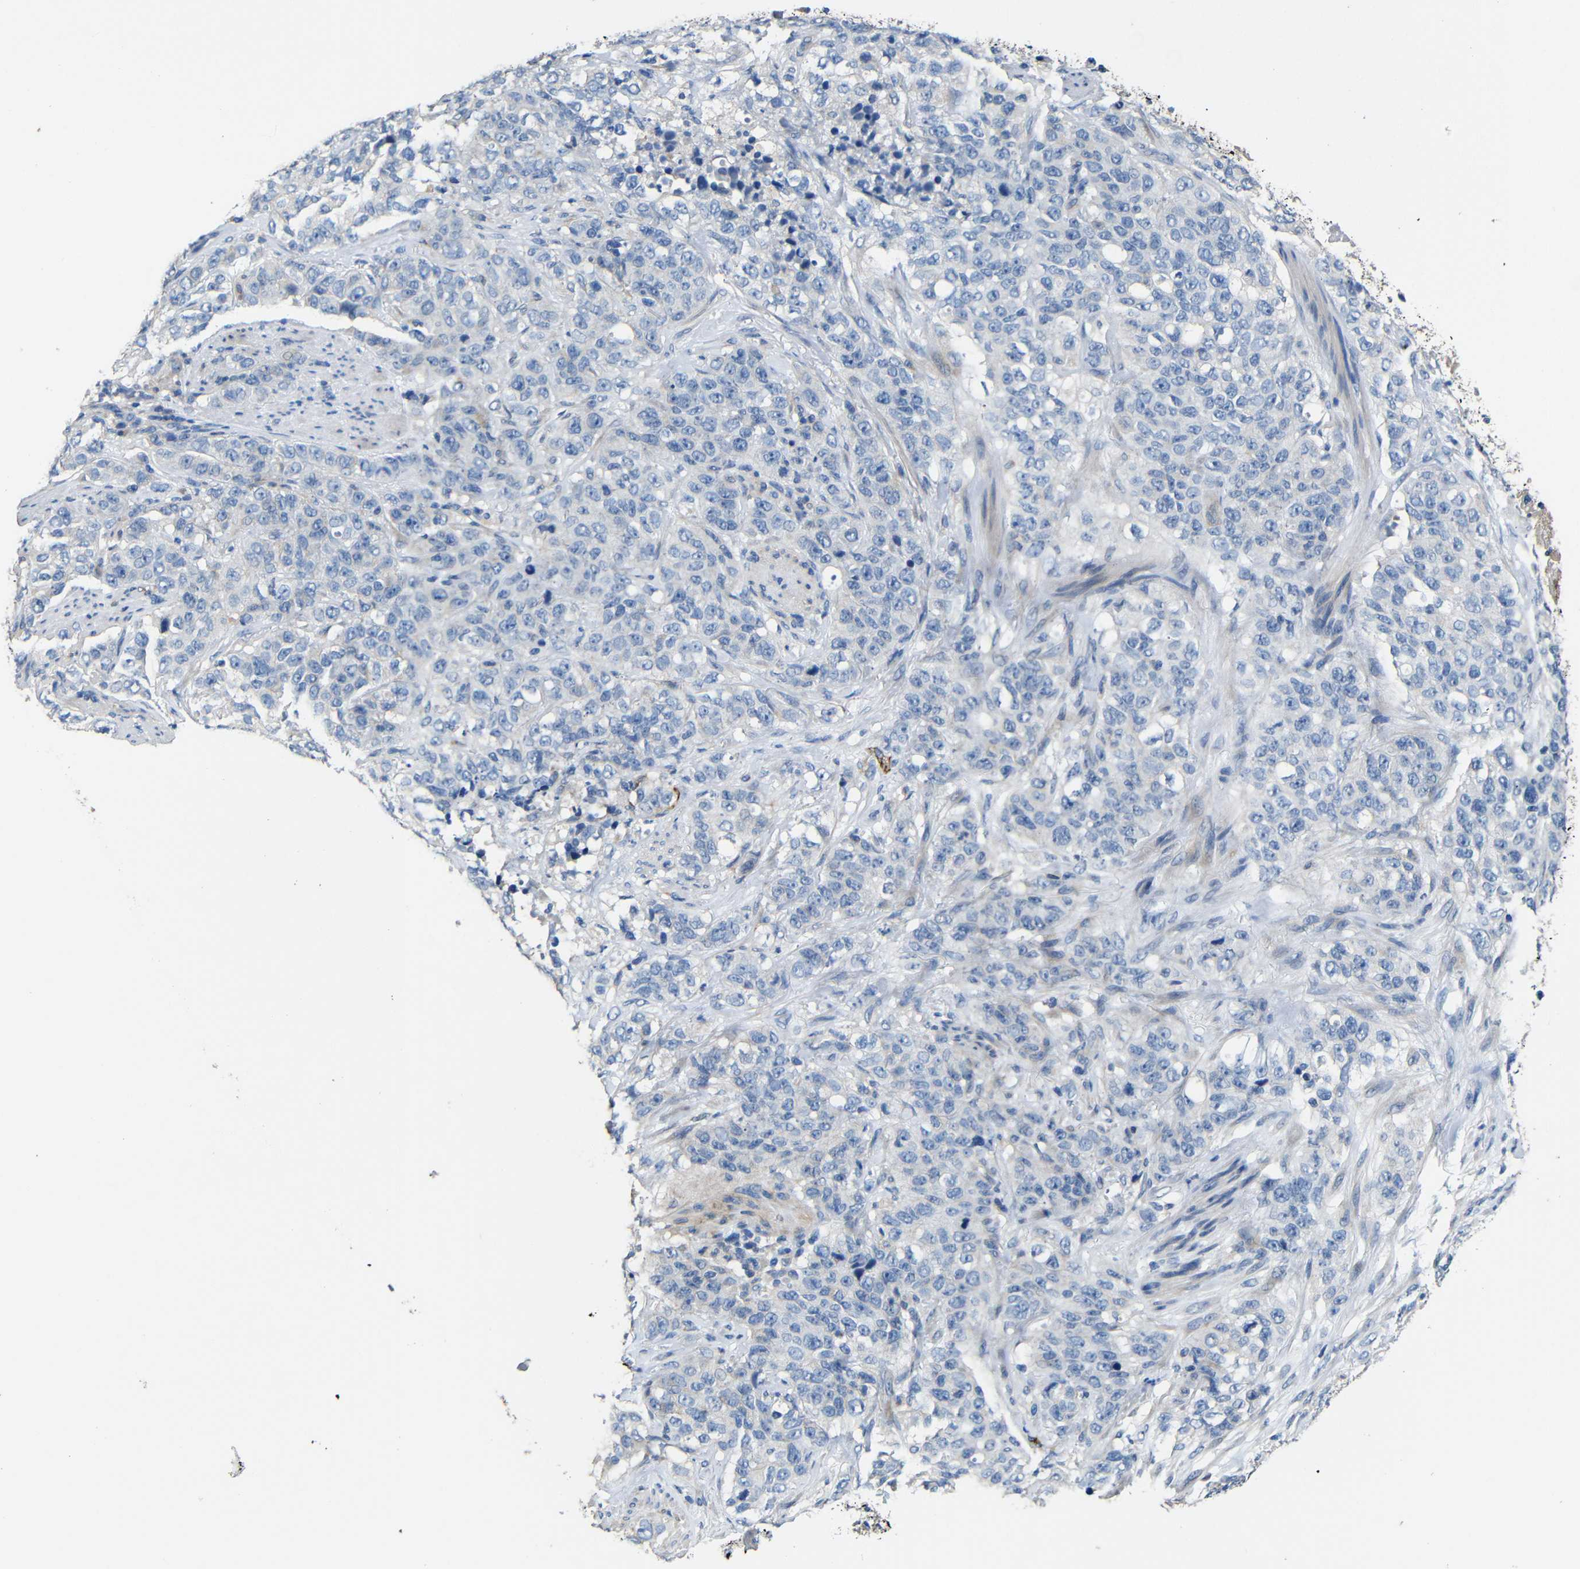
{"staining": {"intensity": "negative", "quantity": "none", "location": "none"}, "tissue": "stomach cancer", "cell_type": "Tumor cells", "image_type": "cancer", "snomed": [{"axis": "morphology", "description": "Adenocarcinoma, NOS"}, {"axis": "topography", "description": "Stomach"}], "caption": "DAB immunohistochemical staining of human adenocarcinoma (stomach) demonstrates no significant expression in tumor cells.", "gene": "ACKR2", "patient": {"sex": "male", "age": 48}}